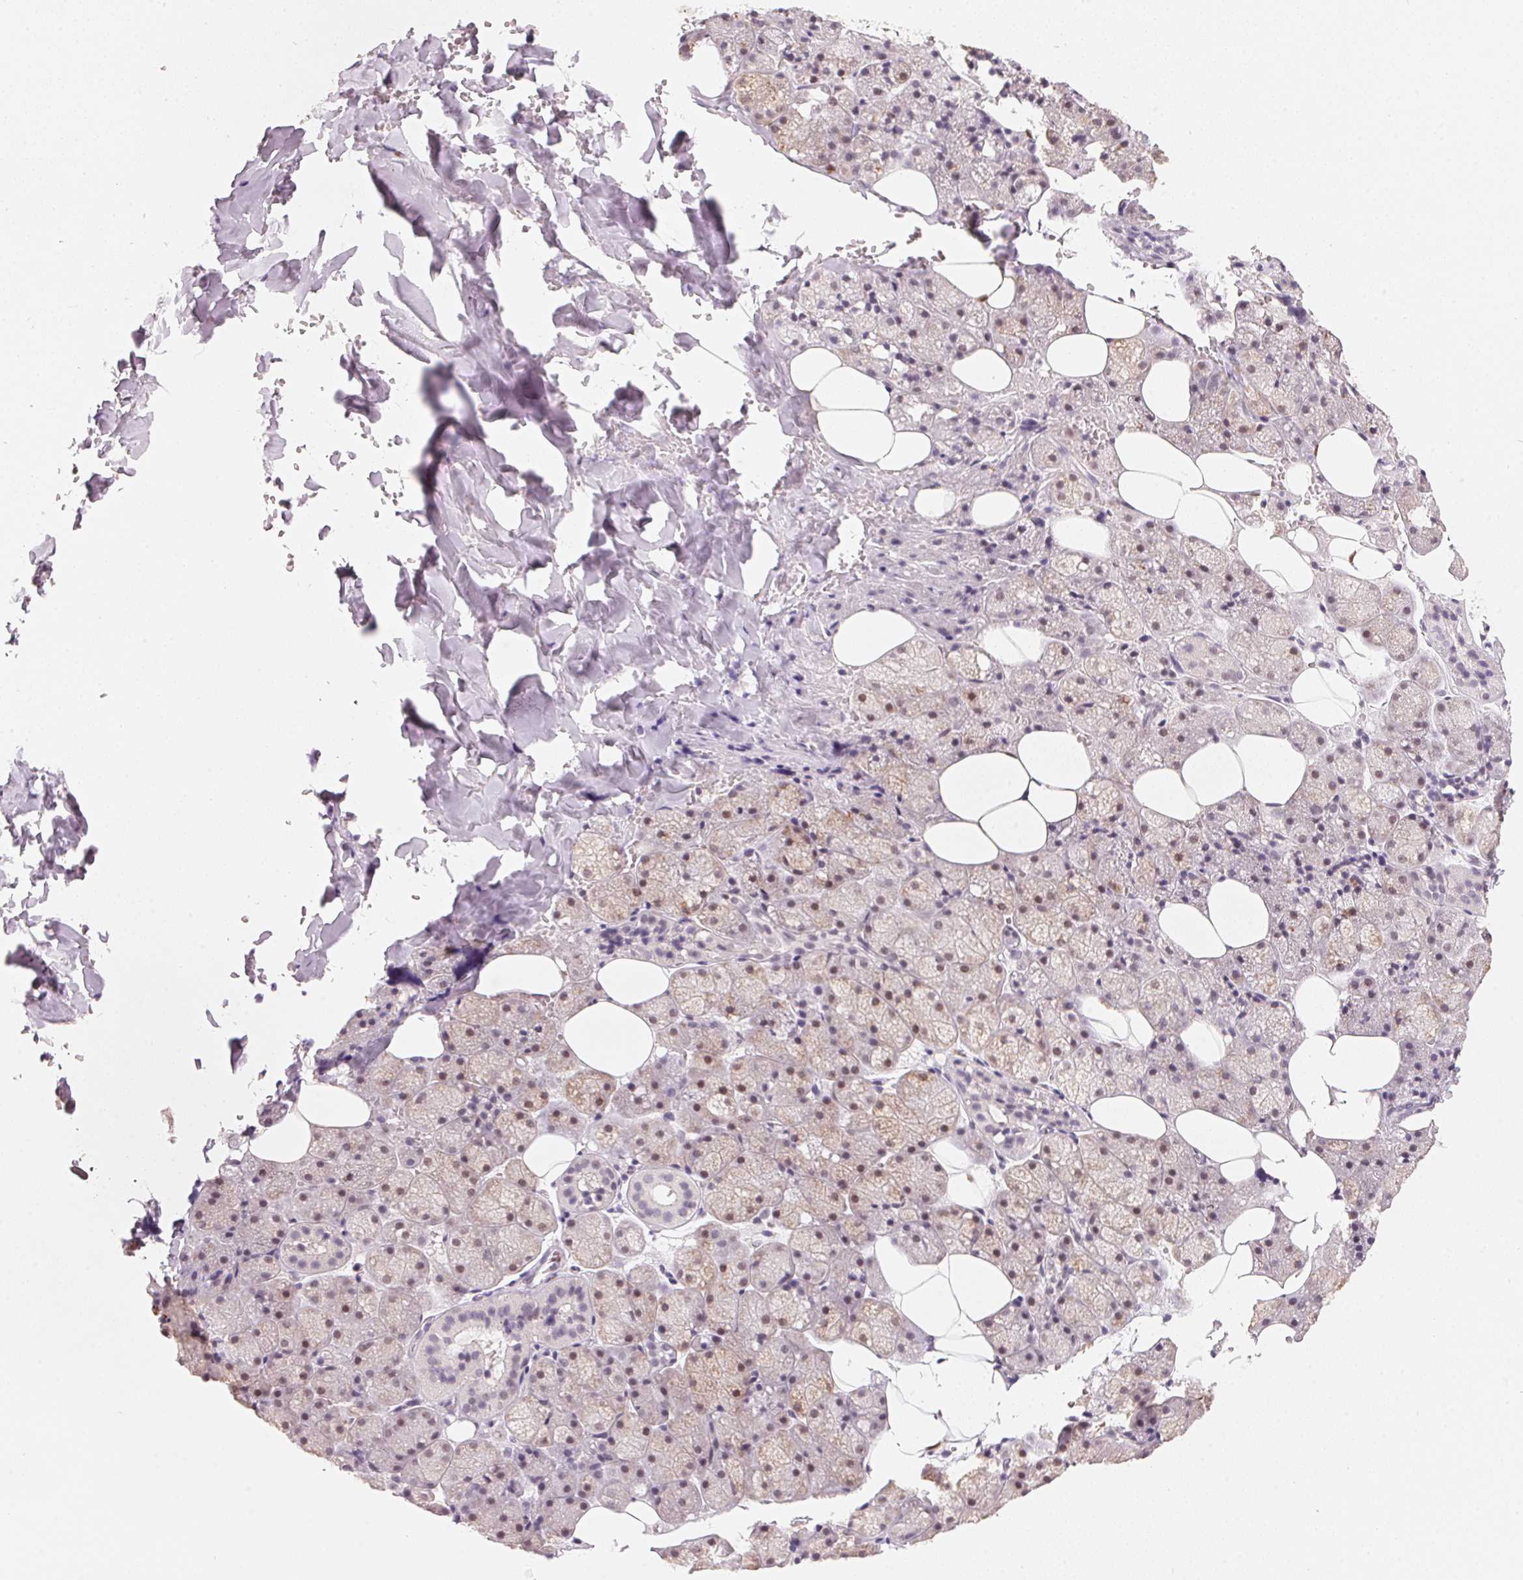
{"staining": {"intensity": "weak", "quantity": "25%-75%", "location": "nuclear"}, "tissue": "salivary gland", "cell_type": "Glandular cells", "image_type": "normal", "snomed": [{"axis": "morphology", "description": "Normal tissue, NOS"}, {"axis": "topography", "description": "Salivary gland"}, {"axis": "topography", "description": "Peripheral nerve tissue"}], "caption": "This micrograph exhibits immunohistochemistry staining of benign salivary gland, with low weak nuclear staining in about 25%-75% of glandular cells.", "gene": "ARHGAP22", "patient": {"sex": "male", "age": 38}}